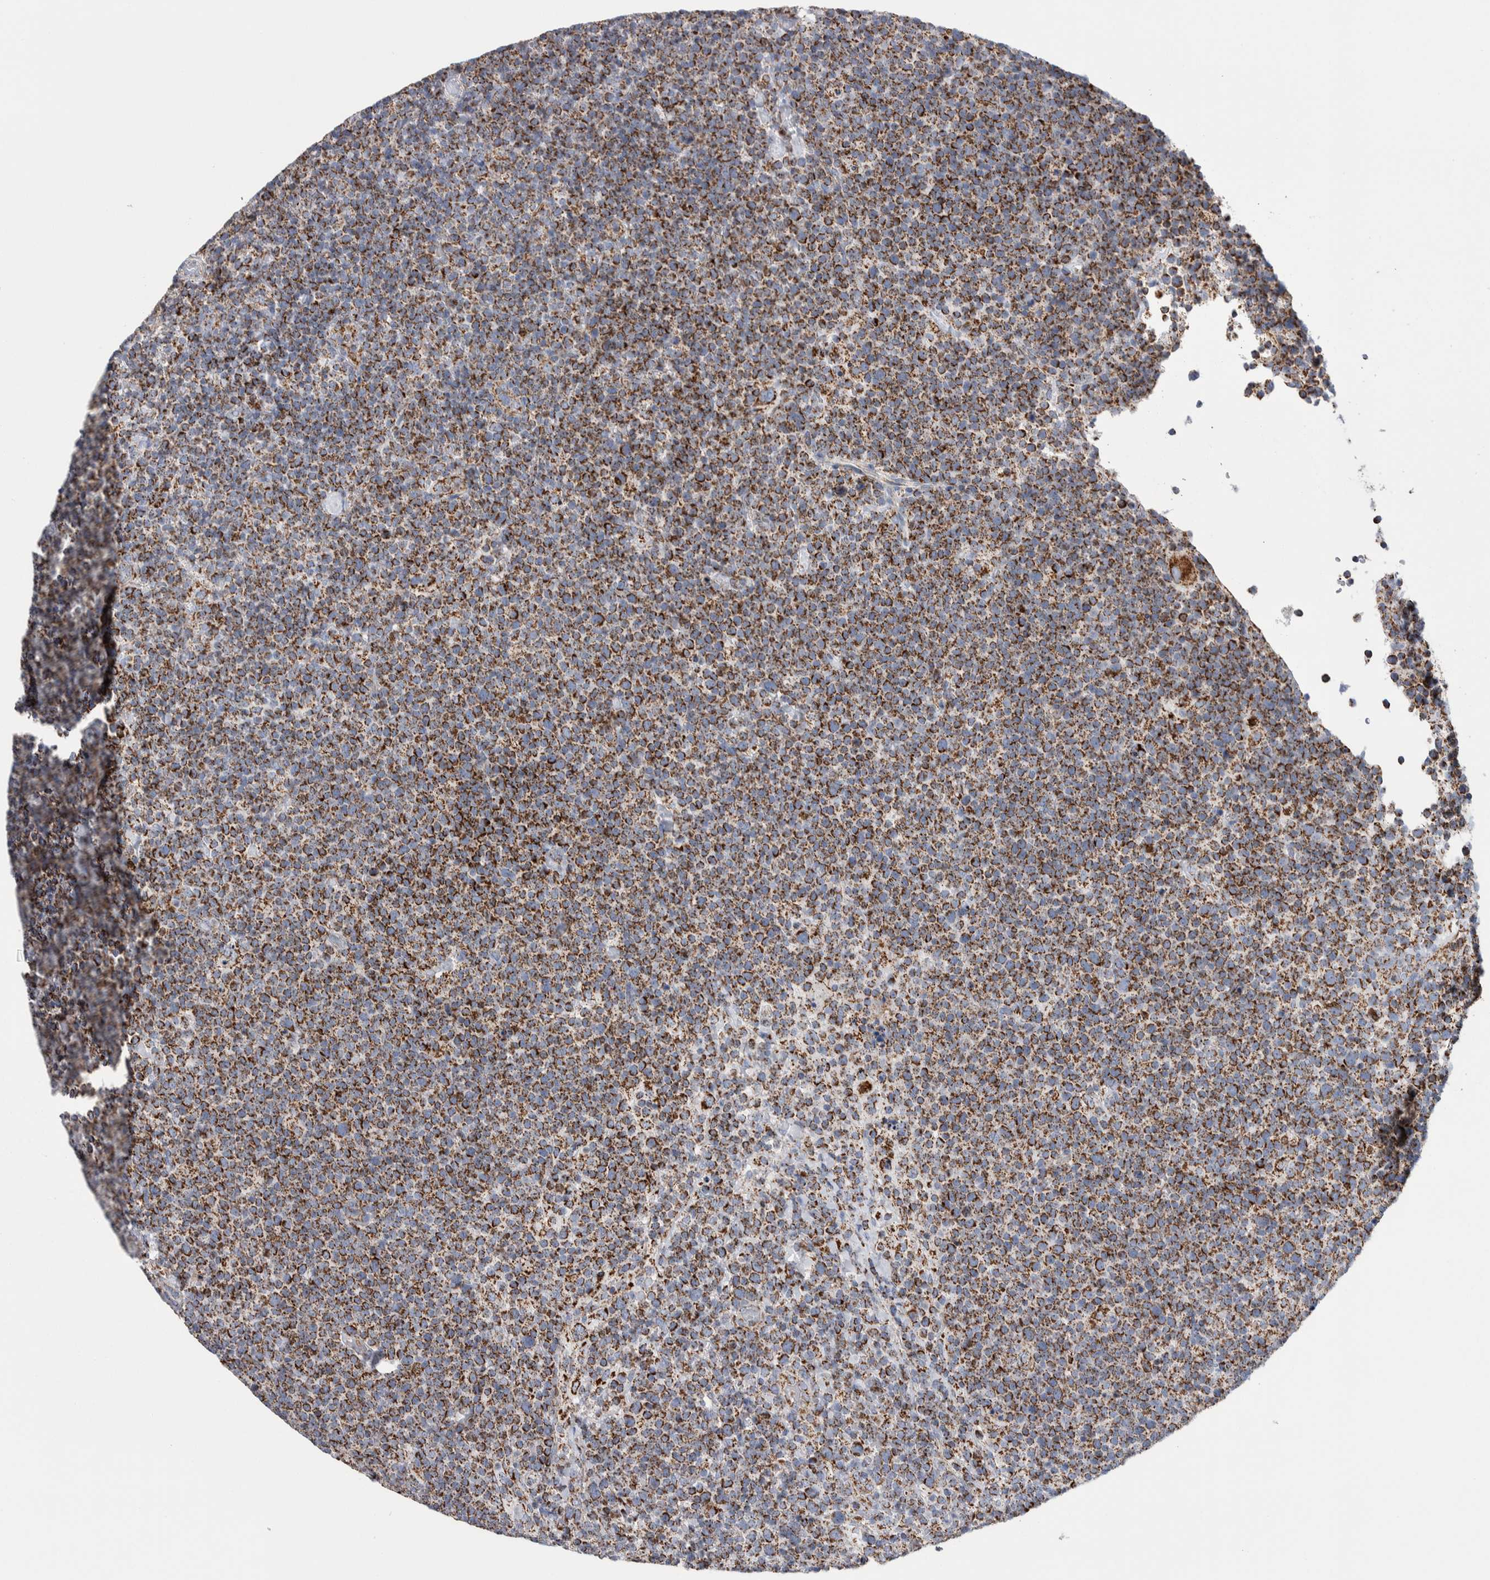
{"staining": {"intensity": "moderate", "quantity": ">75%", "location": "cytoplasmic/membranous"}, "tissue": "lymphoma", "cell_type": "Tumor cells", "image_type": "cancer", "snomed": [{"axis": "morphology", "description": "Malignant lymphoma, non-Hodgkin's type, High grade"}, {"axis": "topography", "description": "Lymph node"}], "caption": "Immunohistochemistry (IHC) (DAB) staining of malignant lymphoma, non-Hodgkin's type (high-grade) displays moderate cytoplasmic/membranous protein staining in about >75% of tumor cells.", "gene": "ETFA", "patient": {"sex": "male", "age": 61}}